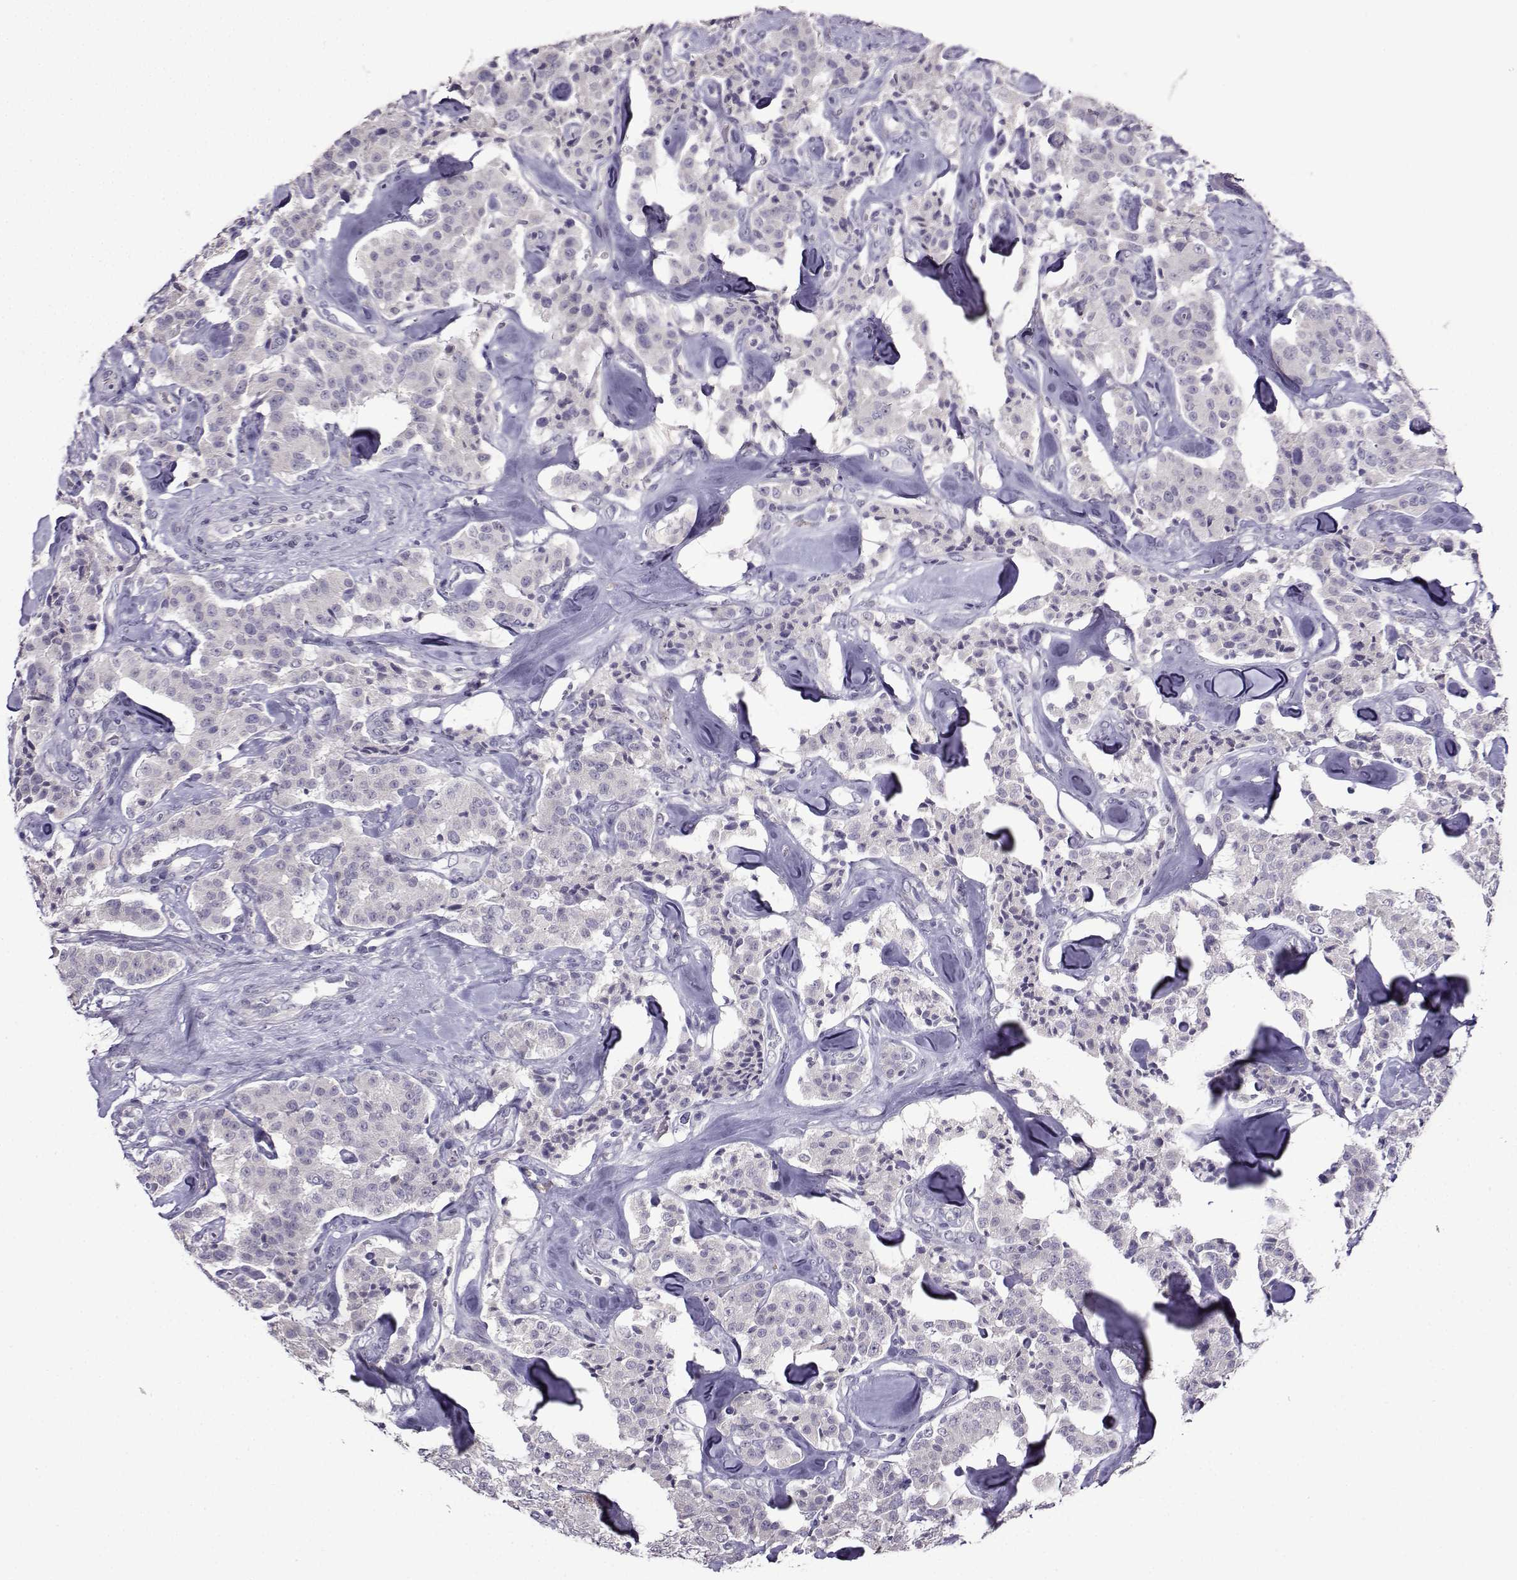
{"staining": {"intensity": "negative", "quantity": "none", "location": "none"}, "tissue": "carcinoid", "cell_type": "Tumor cells", "image_type": "cancer", "snomed": [{"axis": "morphology", "description": "Carcinoid, malignant, NOS"}, {"axis": "topography", "description": "Pancreas"}], "caption": "Immunohistochemistry (IHC) photomicrograph of human carcinoid (malignant) stained for a protein (brown), which exhibits no expression in tumor cells.", "gene": "CRYBB1", "patient": {"sex": "male", "age": 41}}